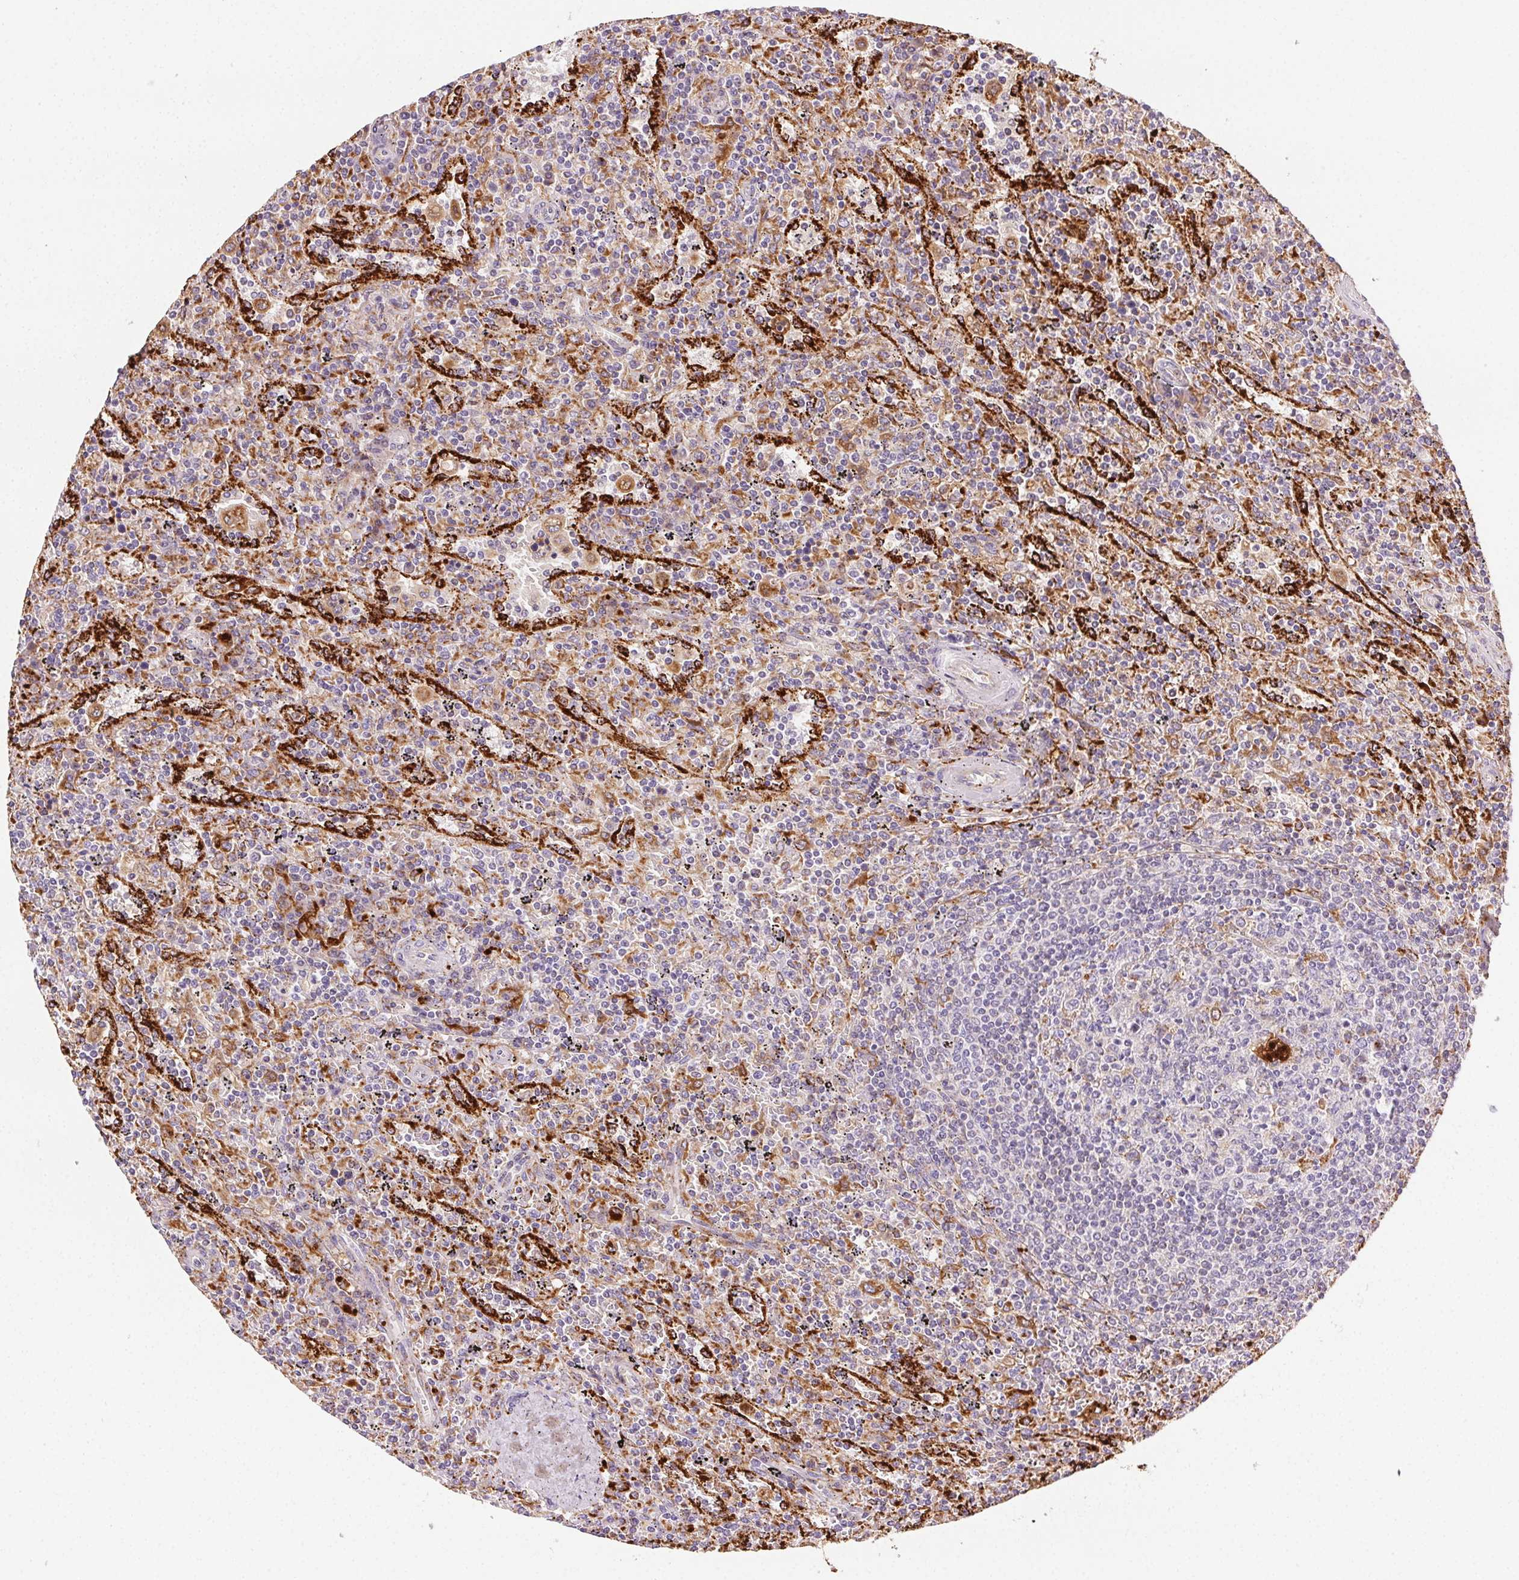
{"staining": {"intensity": "negative", "quantity": "none", "location": "none"}, "tissue": "lymphoma", "cell_type": "Tumor cells", "image_type": "cancer", "snomed": [{"axis": "morphology", "description": "Malignant lymphoma, non-Hodgkin's type, Low grade"}, {"axis": "topography", "description": "Spleen"}], "caption": "DAB immunohistochemical staining of lymphoma shows no significant staining in tumor cells.", "gene": "SCPEP1", "patient": {"sex": "male", "age": 62}}